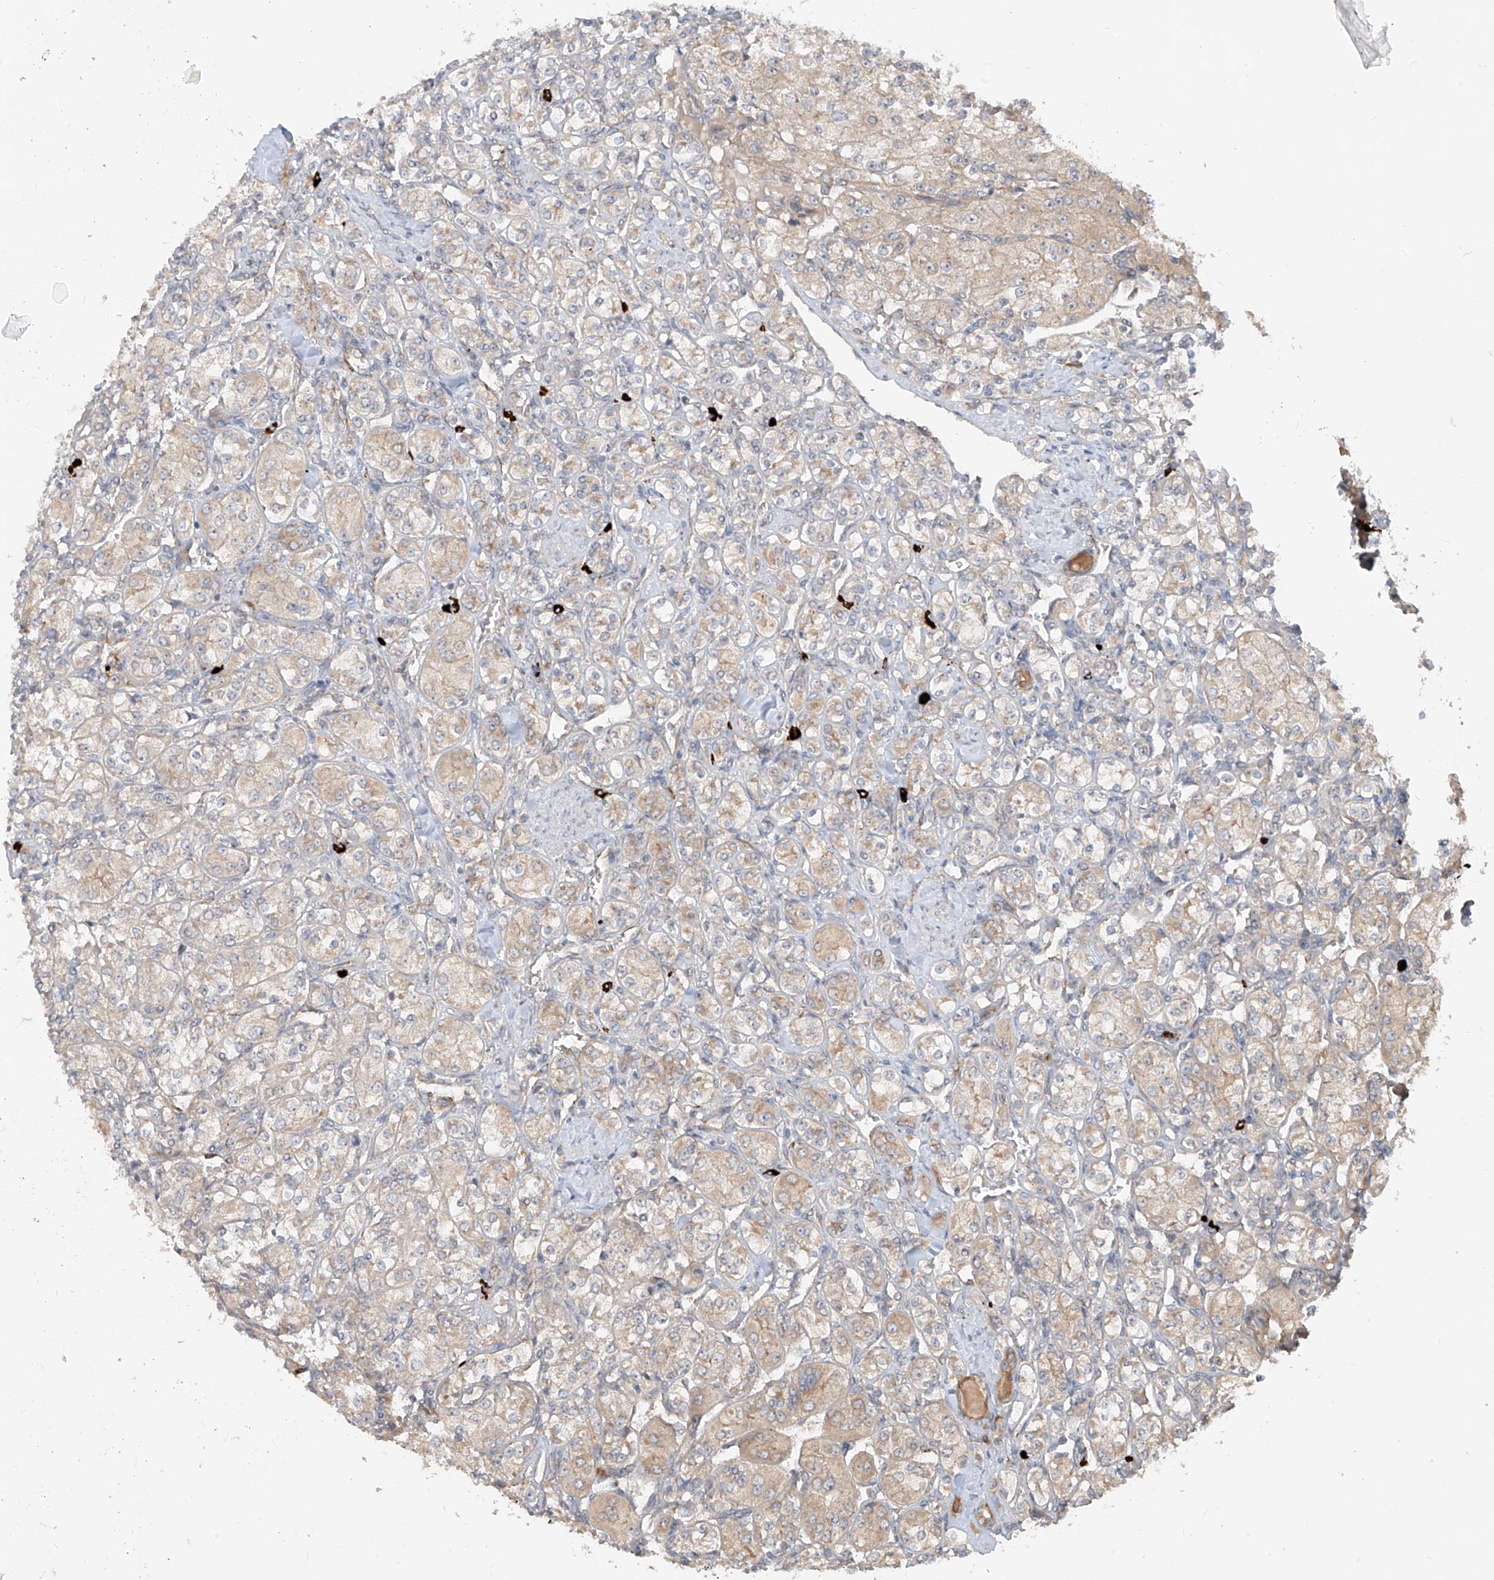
{"staining": {"intensity": "weak", "quantity": "25%-75%", "location": "cytoplasmic/membranous"}, "tissue": "renal cancer", "cell_type": "Tumor cells", "image_type": "cancer", "snomed": [{"axis": "morphology", "description": "Adenocarcinoma, NOS"}, {"axis": "topography", "description": "Kidney"}], "caption": "Renal cancer (adenocarcinoma) tissue reveals weak cytoplasmic/membranous positivity in about 25%-75% of tumor cells, visualized by immunohistochemistry. (Stains: DAB (3,3'-diaminobenzidine) in brown, nuclei in blue, Microscopy: brightfield microscopy at high magnification).", "gene": "MTUS2", "patient": {"sex": "male", "age": 77}}